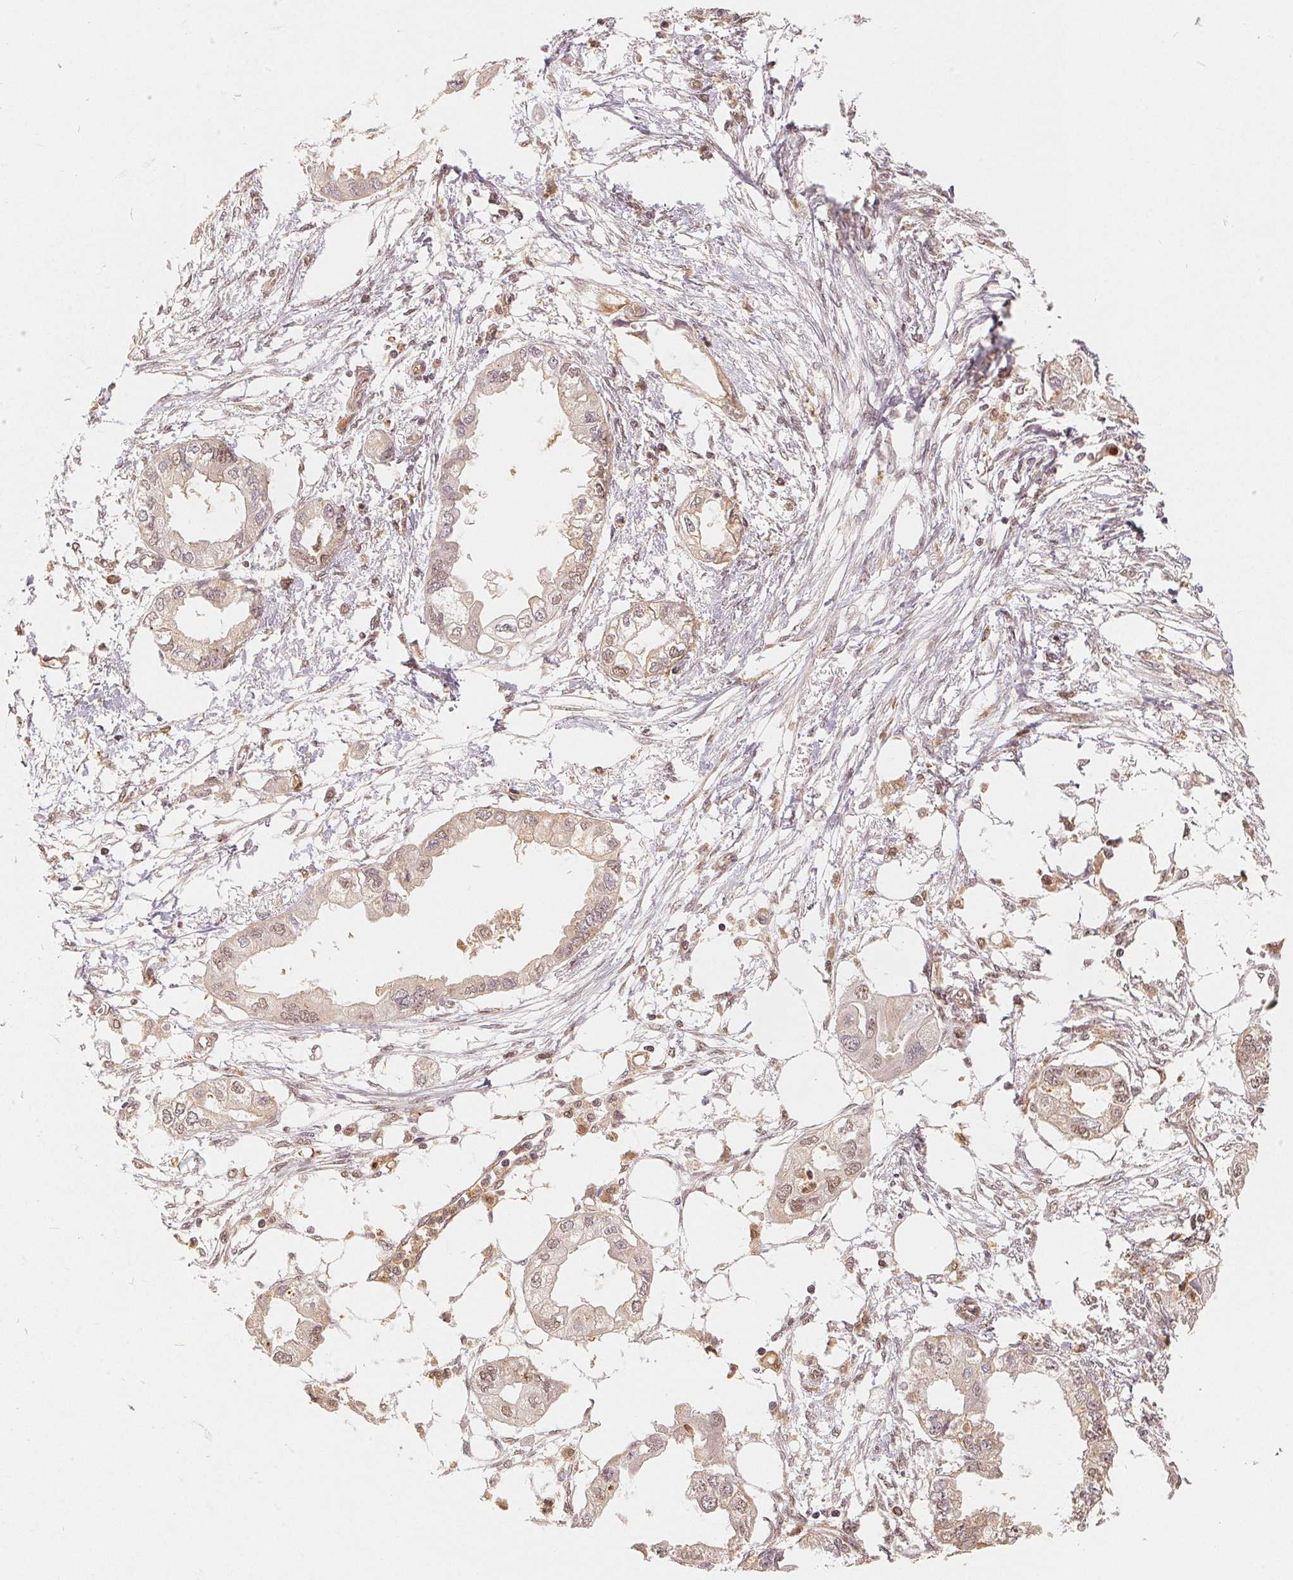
{"staining": {"intensity": "weak", "quantity": "<25%", "location": "nuclear"}, "tissue": "endometrial cancer", "cell_type": "Tumor cells", "image_type": "cancer", "snomed": [{"axis": "morphology", "description": "Adenocarcinoma, NOS"}, {"axis": "morphology", "description": "Adenocarcinoma, metastatic, NOS"}, {"axis": "topography", "description": "Adipose tissue"}, {"axis": "topography", "description": "Endometrium"}], "caption": "A micrograph of endometrial cancer (adenocarcinoma) stained for a protein exhibits no brown staining in tumor cells.", "gene": "GUSB", "patient": {"sex": "female", "age": 67}}